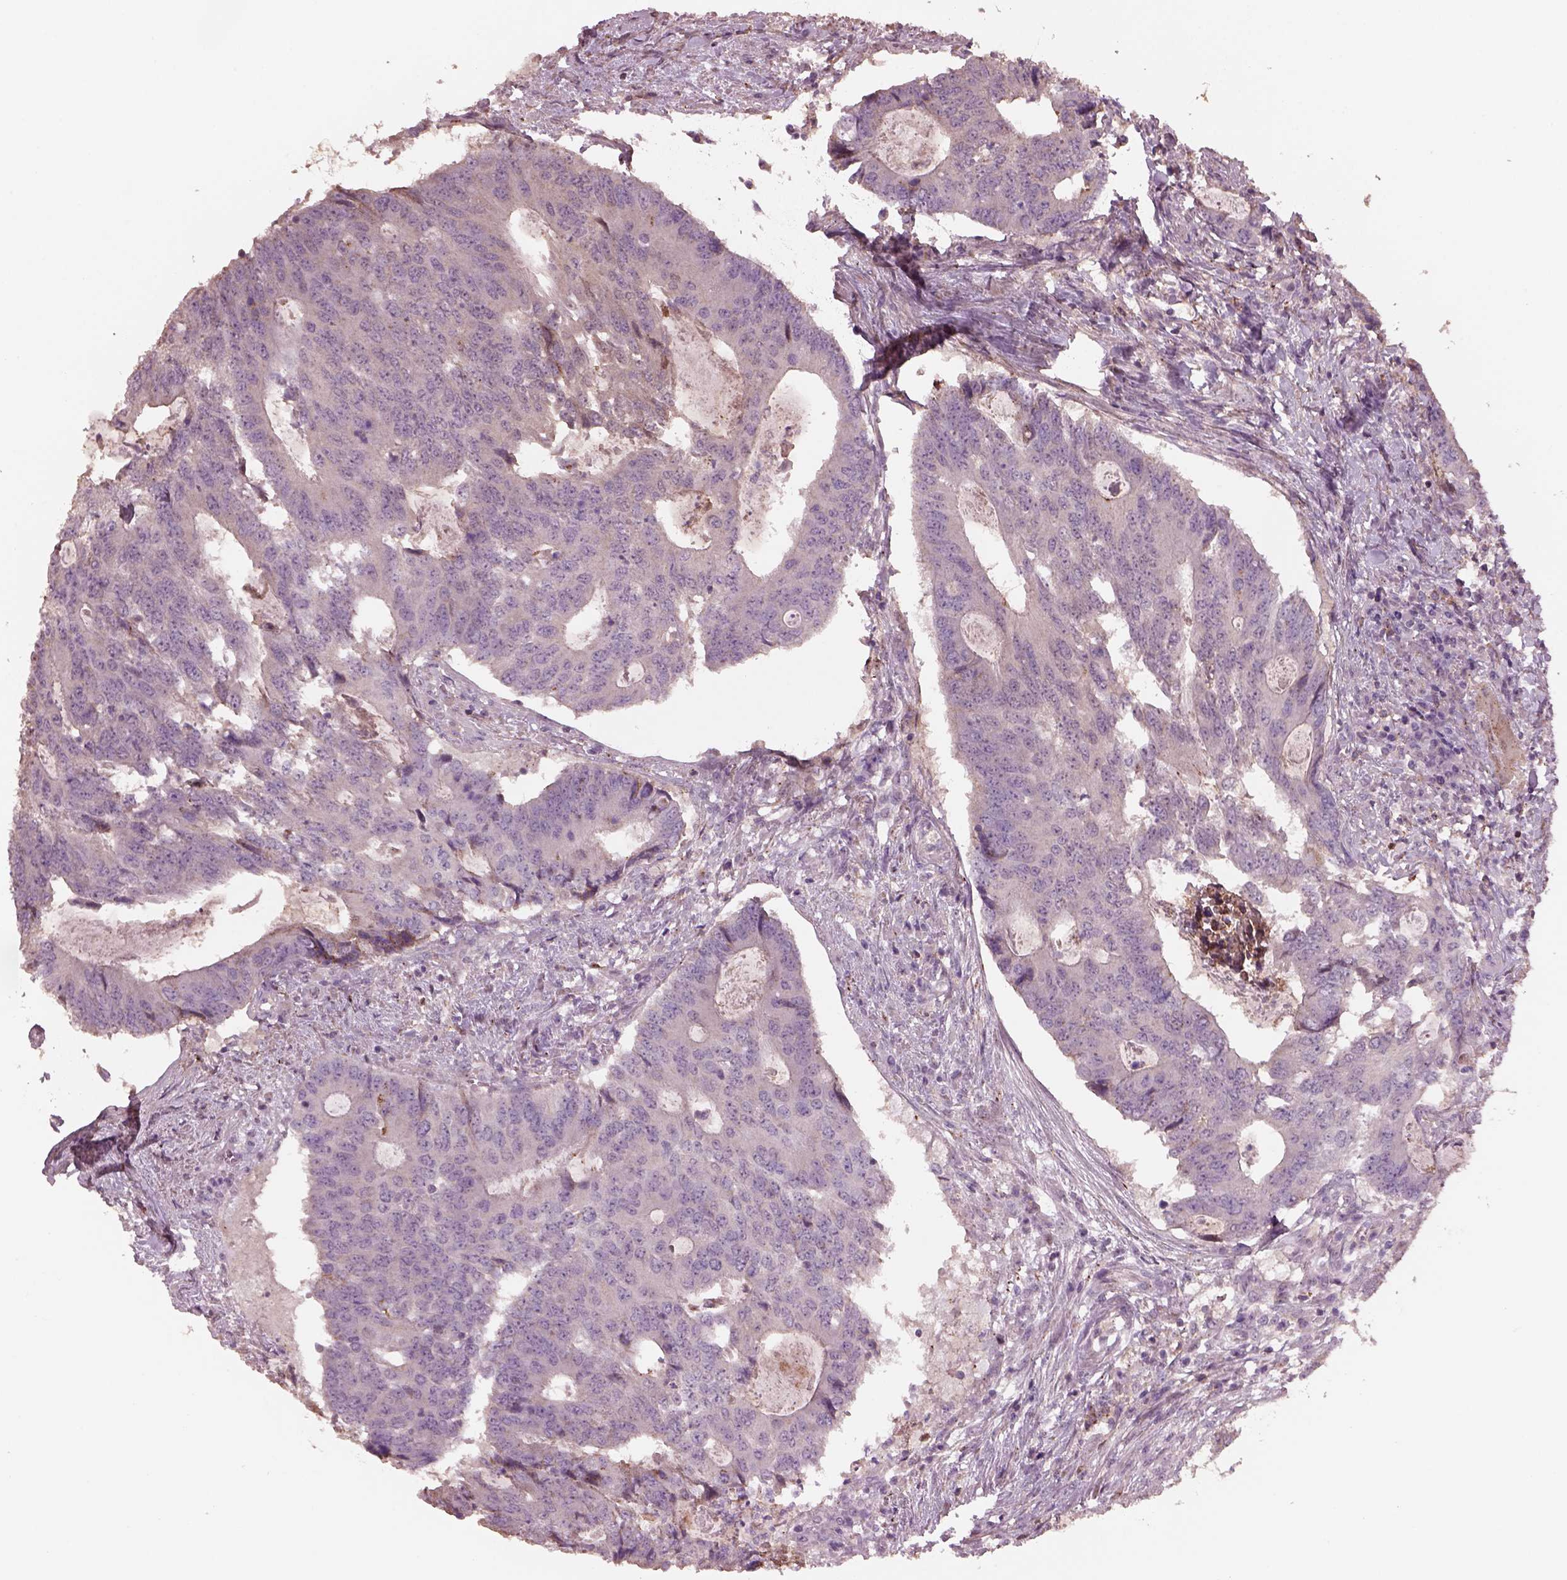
{"staining": {"intensity": "negative", "quantity": "none", "location": "none"}, "tissue": "colorectal cancer", "cell_type": "Tumor cells", "image_type": "cancer", "snomed": [{"axis": "morphology", "description": "Adenocarcinoma, NOS"}, {"axis": "topography", "description": "Colon"}], "caption": "IHC histopathology image of human colorectal adenocarcinoma stained for a protein (brown), which exhibits no expression in tumor cells.", "gene": "SRI", "patient": {"sex": "male", "age": 67}}